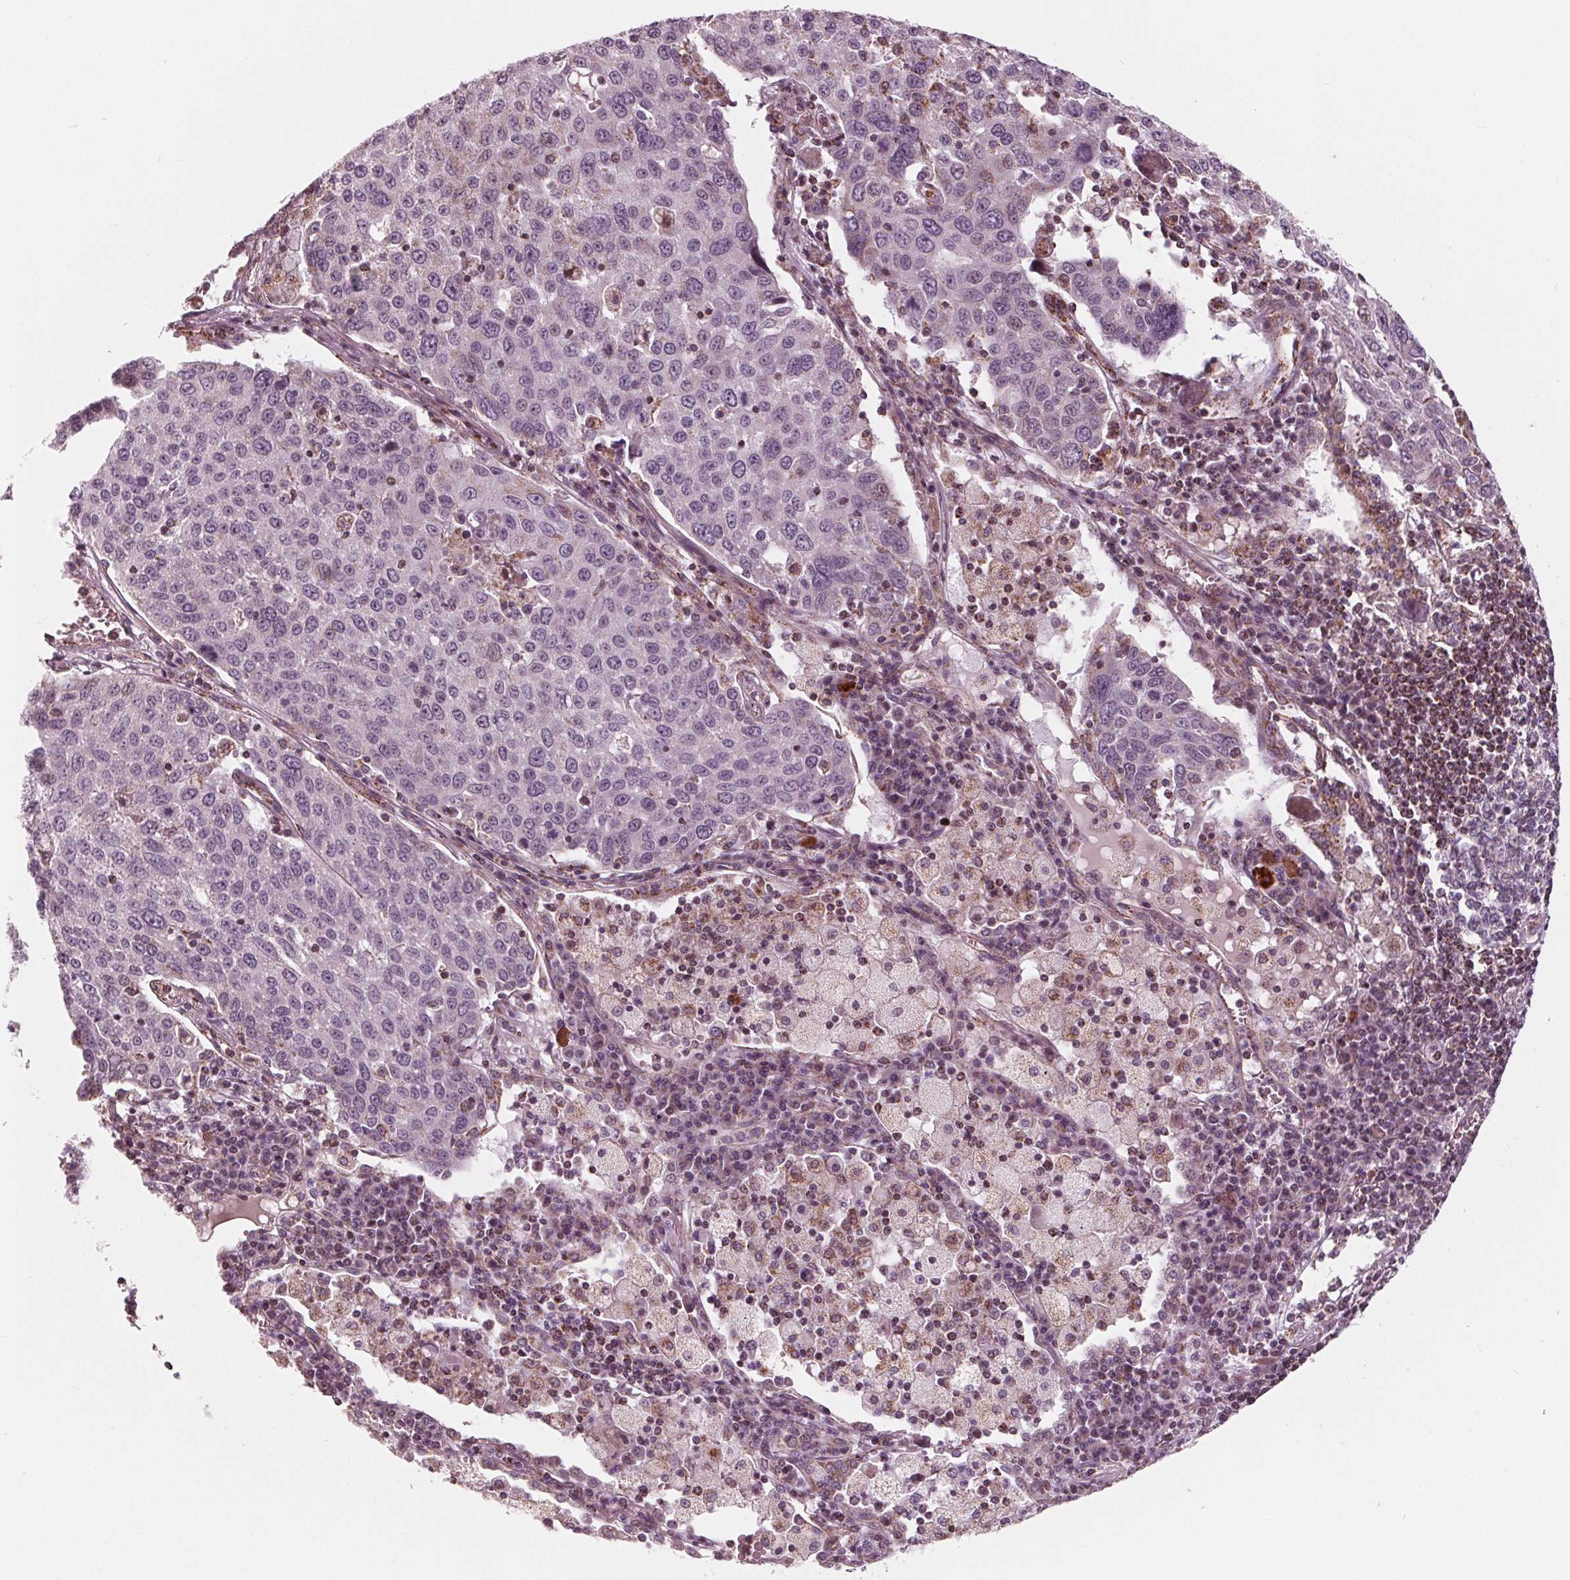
{"staining": {"intensity": "negative", "quantity": "none", "location": "none"}, "tissue": "lung cancer", "cell_type": "Tumor cells", "image_type": "cancer", "snomed": [{"axis": "morphology", "description": "Squamous cell carcinoma, NOS"}, {"axis": "topography", "description": "Lung"}], "caption": "Immunohistochemistry (IHC) micrograph of neoplastic tissue: human lung cancer stained with DAB demonstrates no significant protein positivity in tumor cells.", "gene": "DCAF4L2", "patient": {"sex": "male", "age": 65}}